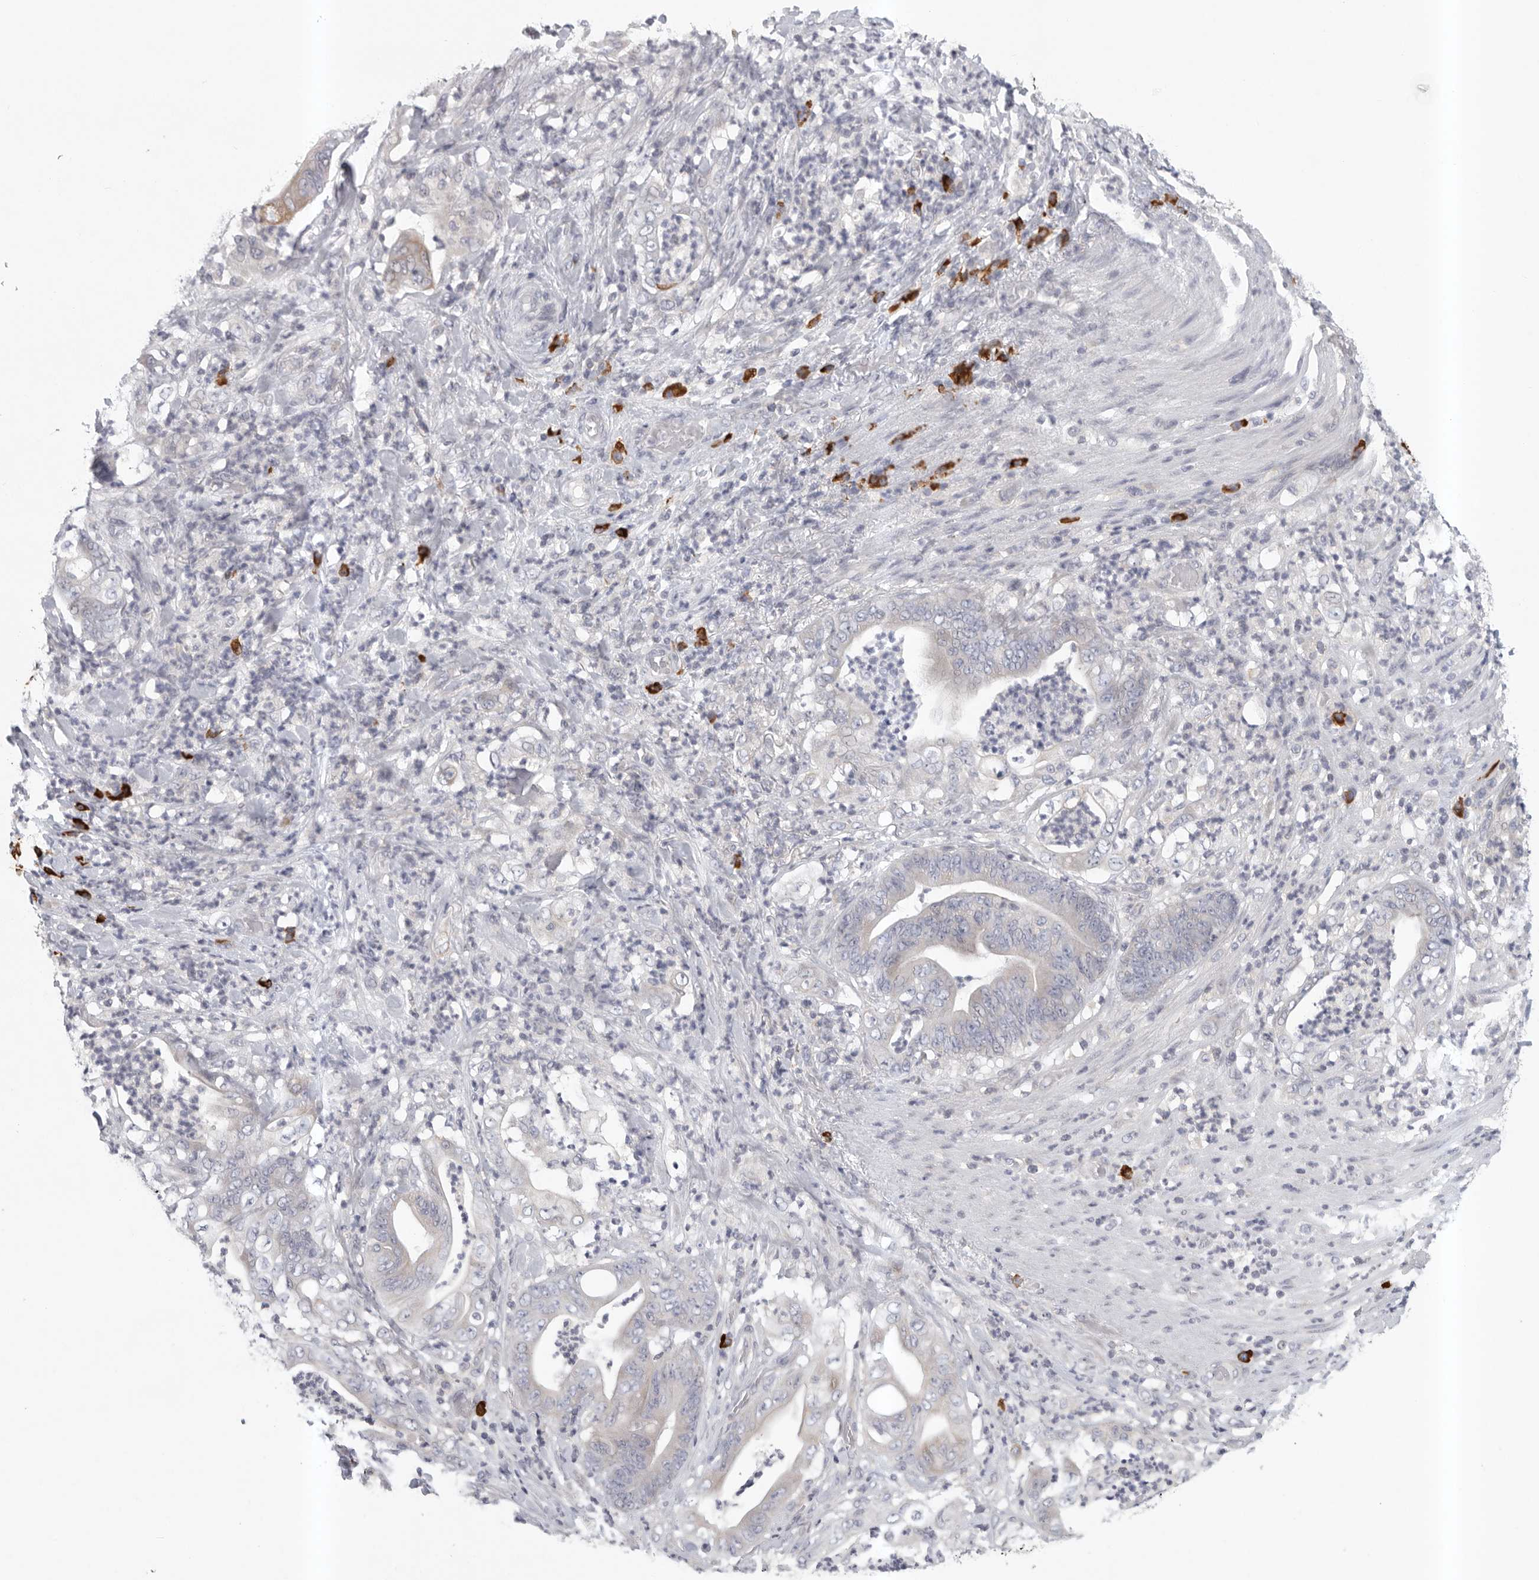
{"staining": {"intensity": "negative", "quantity": "none", "location": "none"}, "tissue": "stomach cancer", "cell_type": "Tumor cells", "image_type": "cancer", "snomed": [{"axis": "morphology", "description": "Adenocarcinoma, NOS"}, {"axis": "topography", "description": "Stomach"}], "caption": "DAB immunohistochemical staining of stomach cancer (adenocarcinoma) reveals no significant staining in tumor cells.", "gene": "TMEM69", "patient": {"sex": "female", "age": 73}}